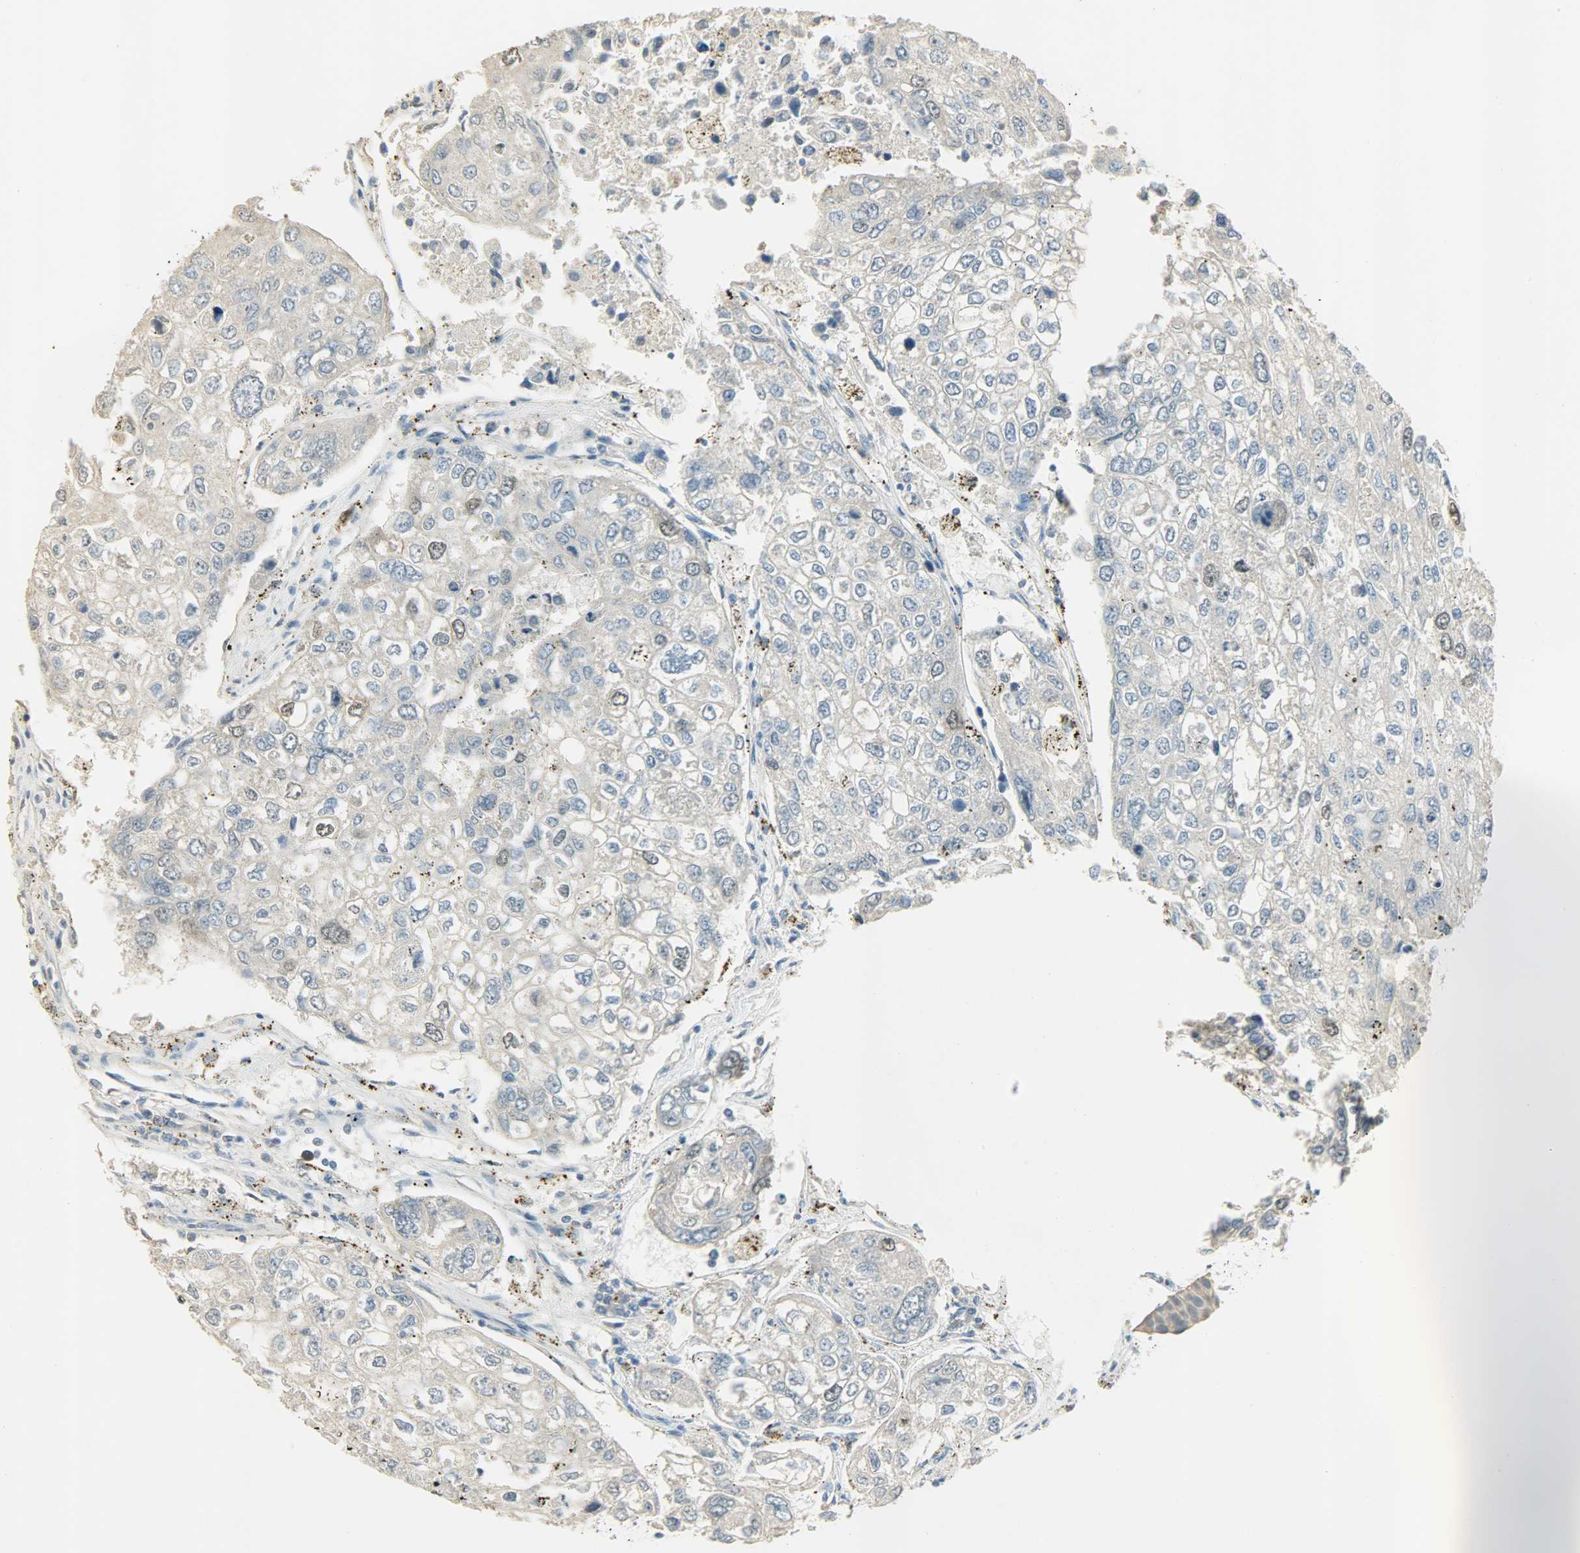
{"staining": {"intensity": "strong", "quantity": "<25%", "location": "nuclear"}, "tissue": "urothelial cancer", "cell_type": "Tumor cells", "image_type": "cancer", "snomed": [{"axis": "morphology", "description": "Urothelial carcinoma, High grade"}, {"axis": "topography", "description": "Lymph node"}, {"axis": "topography", "description": "Urinary bladder"}], "caption": "IHC histopathology image of human high-grade urothelial carcinoma stained for a protein (brown), which displays medium levels of strong nuclear staining in about <25% of tumor cells.", "gene": "TPX2", "patient": {"sex": "male", "age": 51}}